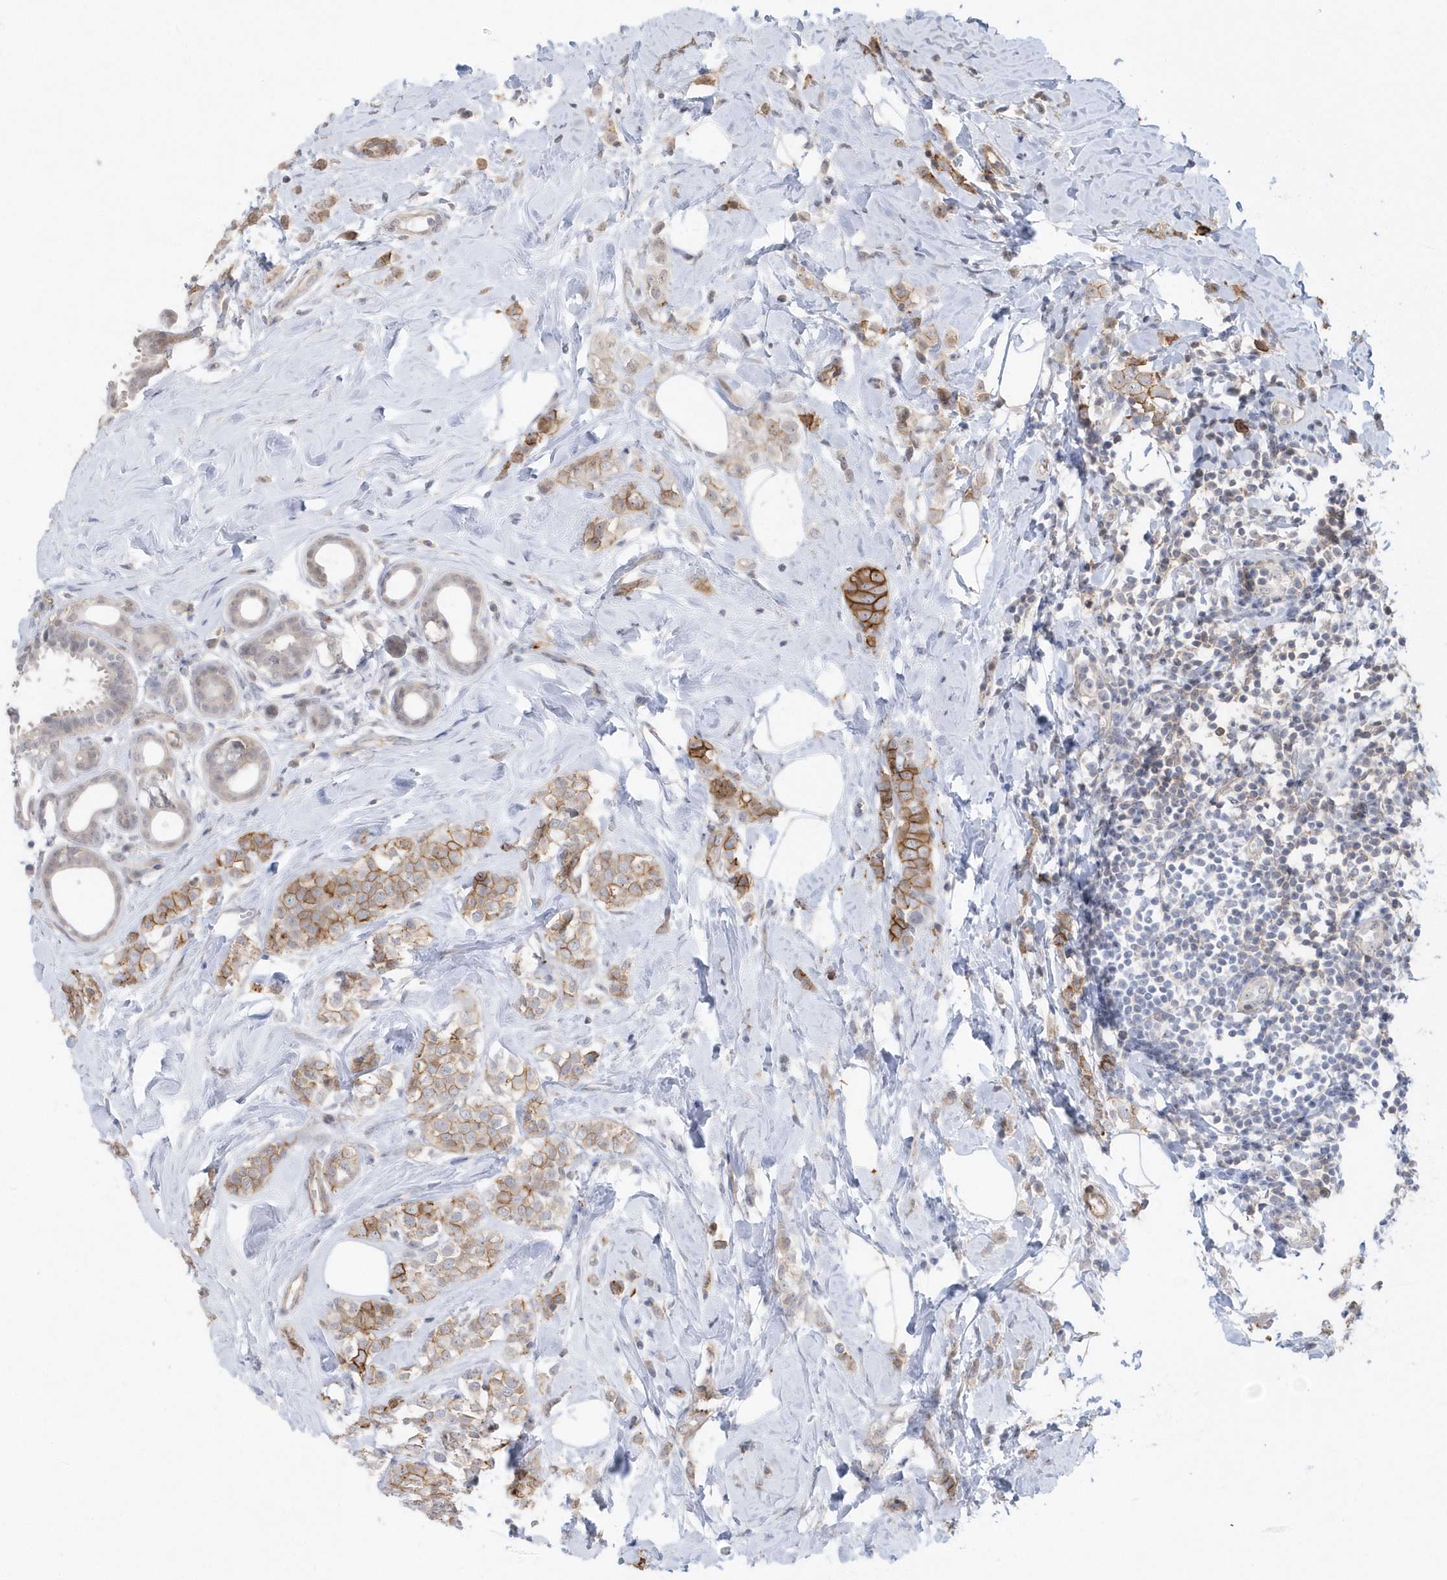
{"staining": {"intensity": "moderate", "quantity": "25%-75%", "location": "cytoplasmic/membranous"}, "tissue": "breast cancer", "cell_type": "Tumor cells", "image_type": "cancer", "snomed": [{"axis": "morphology", "description": "Lobular carcinoma"}, {"axis": "topography", "description": "Breast"}], "caption": "Protein staining reveals moderate cytoplasmic/membranous positivity in approximately 25%-75% of tumor cells in lobular carcinoma (breast).", "gene": "CRIP3", "patient": {"sex": "female", "age": 47}}